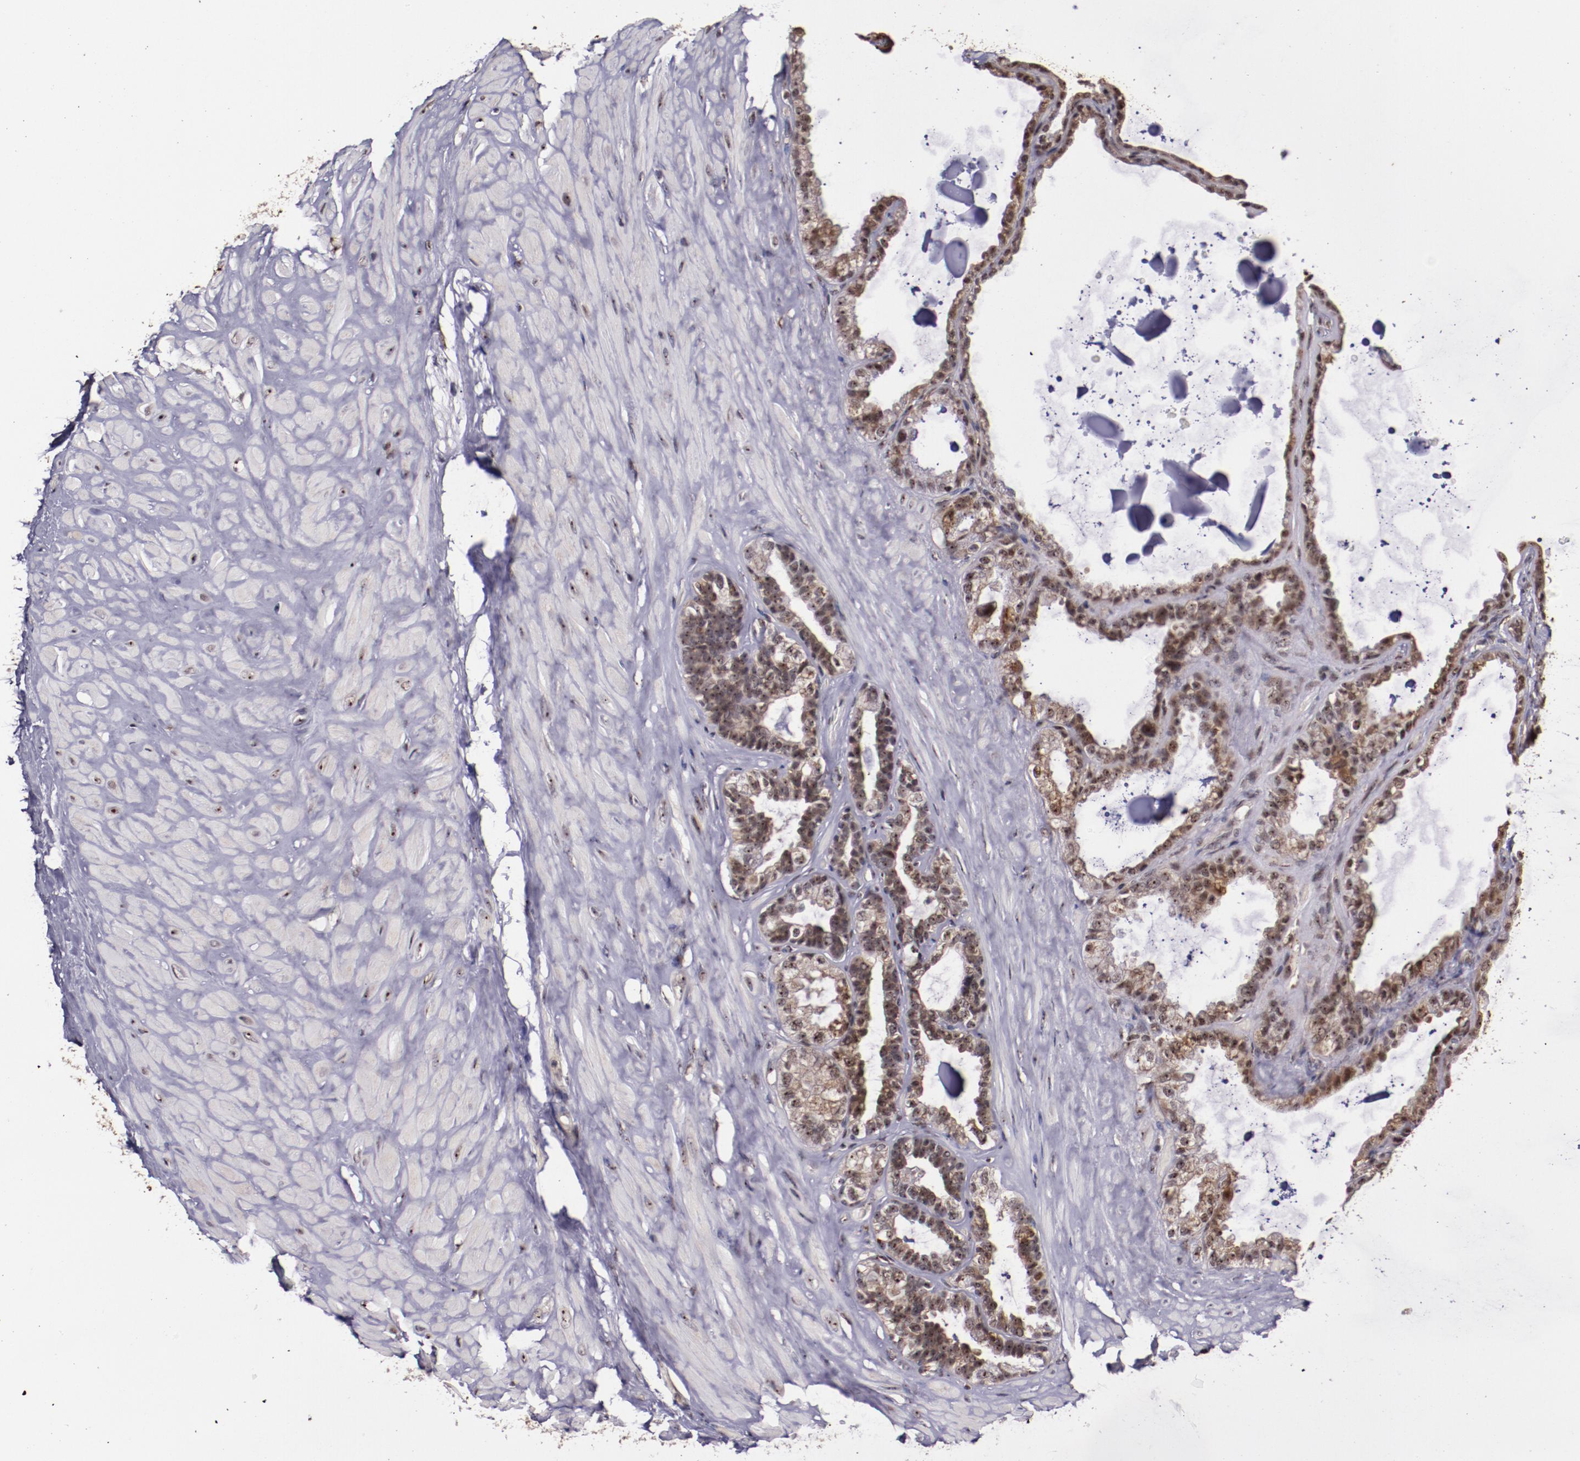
{"staining": {"intensity": "moderate", "quantity": ">75%", "location": "cytoplasmic/membranous,nuclear"}, "tissue": "seminal vesicle", "cell_type": "Glandular cells", "image_type": "normal", "snomed": [{"axis": "morphology", "description": "Normal tissue, NOS"}, {"axis": "morphology", "description": "Inflammation, NOS"}, {"axis": "topography", "description": "Urinary bladder"}, {"axis": "topography", "description": "Prostate"}, {"axis": "topography", "description": "Seminal veicle"}], "caption": "Benign seminal vesicle was stained to show a protein in brown. There is medium levels of moderate cytoplasmic/membranous,nuclear staining in approximately >75% of glandular cells.", "gene": "CECR2", "patient": {"sex": "male", "age": 82}}